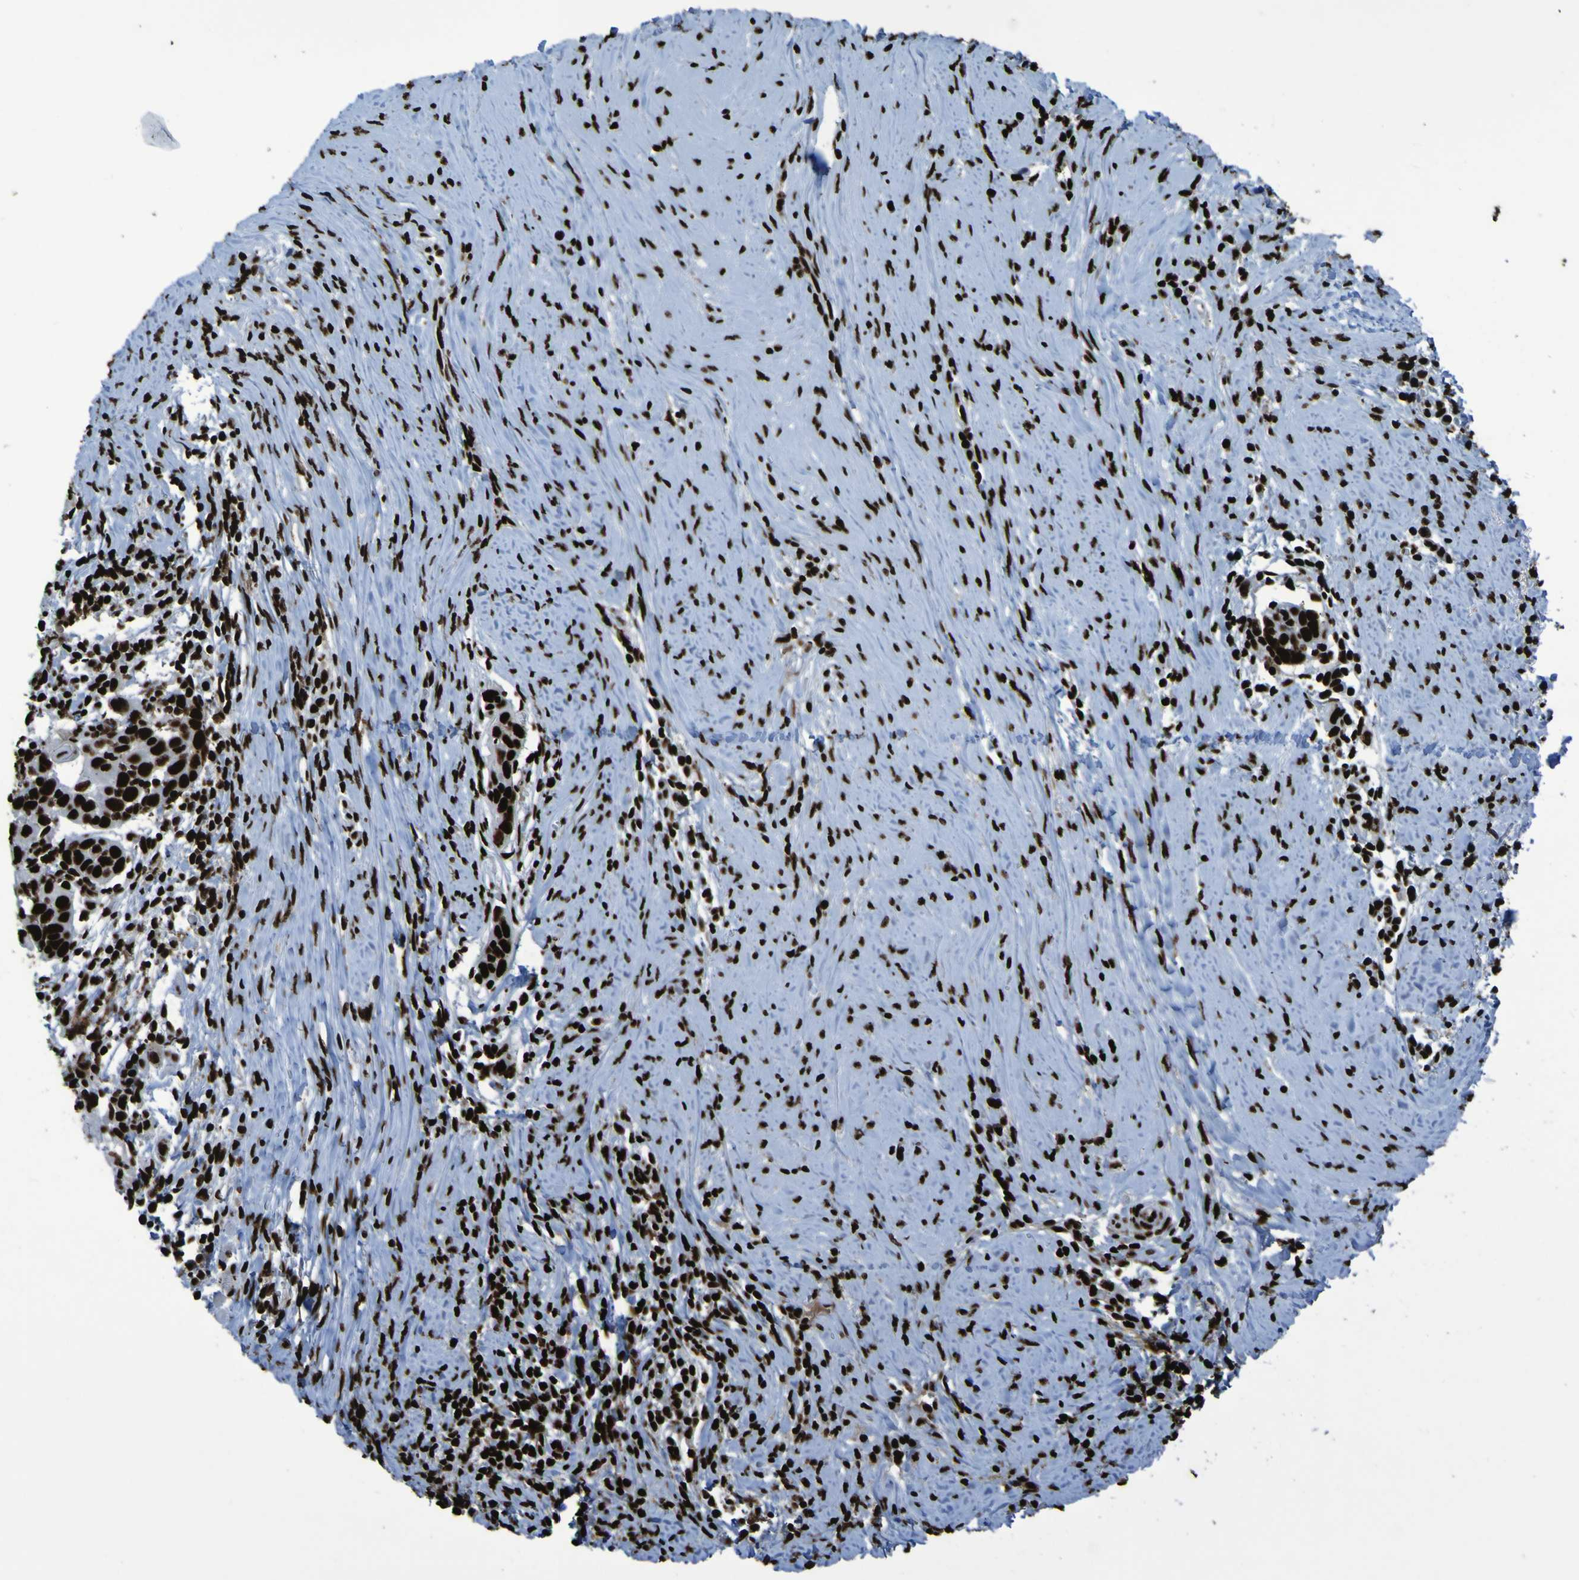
{"staining": {"intensity": "strong", "quantity": ">75%", "location": "nuclear"}, "tissue": "head and neck cancer", "cell_type": "Tumor cells", "image_type": "cancer", "snomed": [{"axis": "morphology", "description": "Squamous cell carcinoma, NOS"}, {"axis": "topography", "description": "Oral tissue"}, {"axis": "topography", "description": "Head-Neck"}], "caption": "Head and neck squamous cell carcinoma stained for a protein demonstrates strong nuclear positivity in tumor cells.", "gene": "NPM1", "patient": {"sex": "female", "age": 50}}